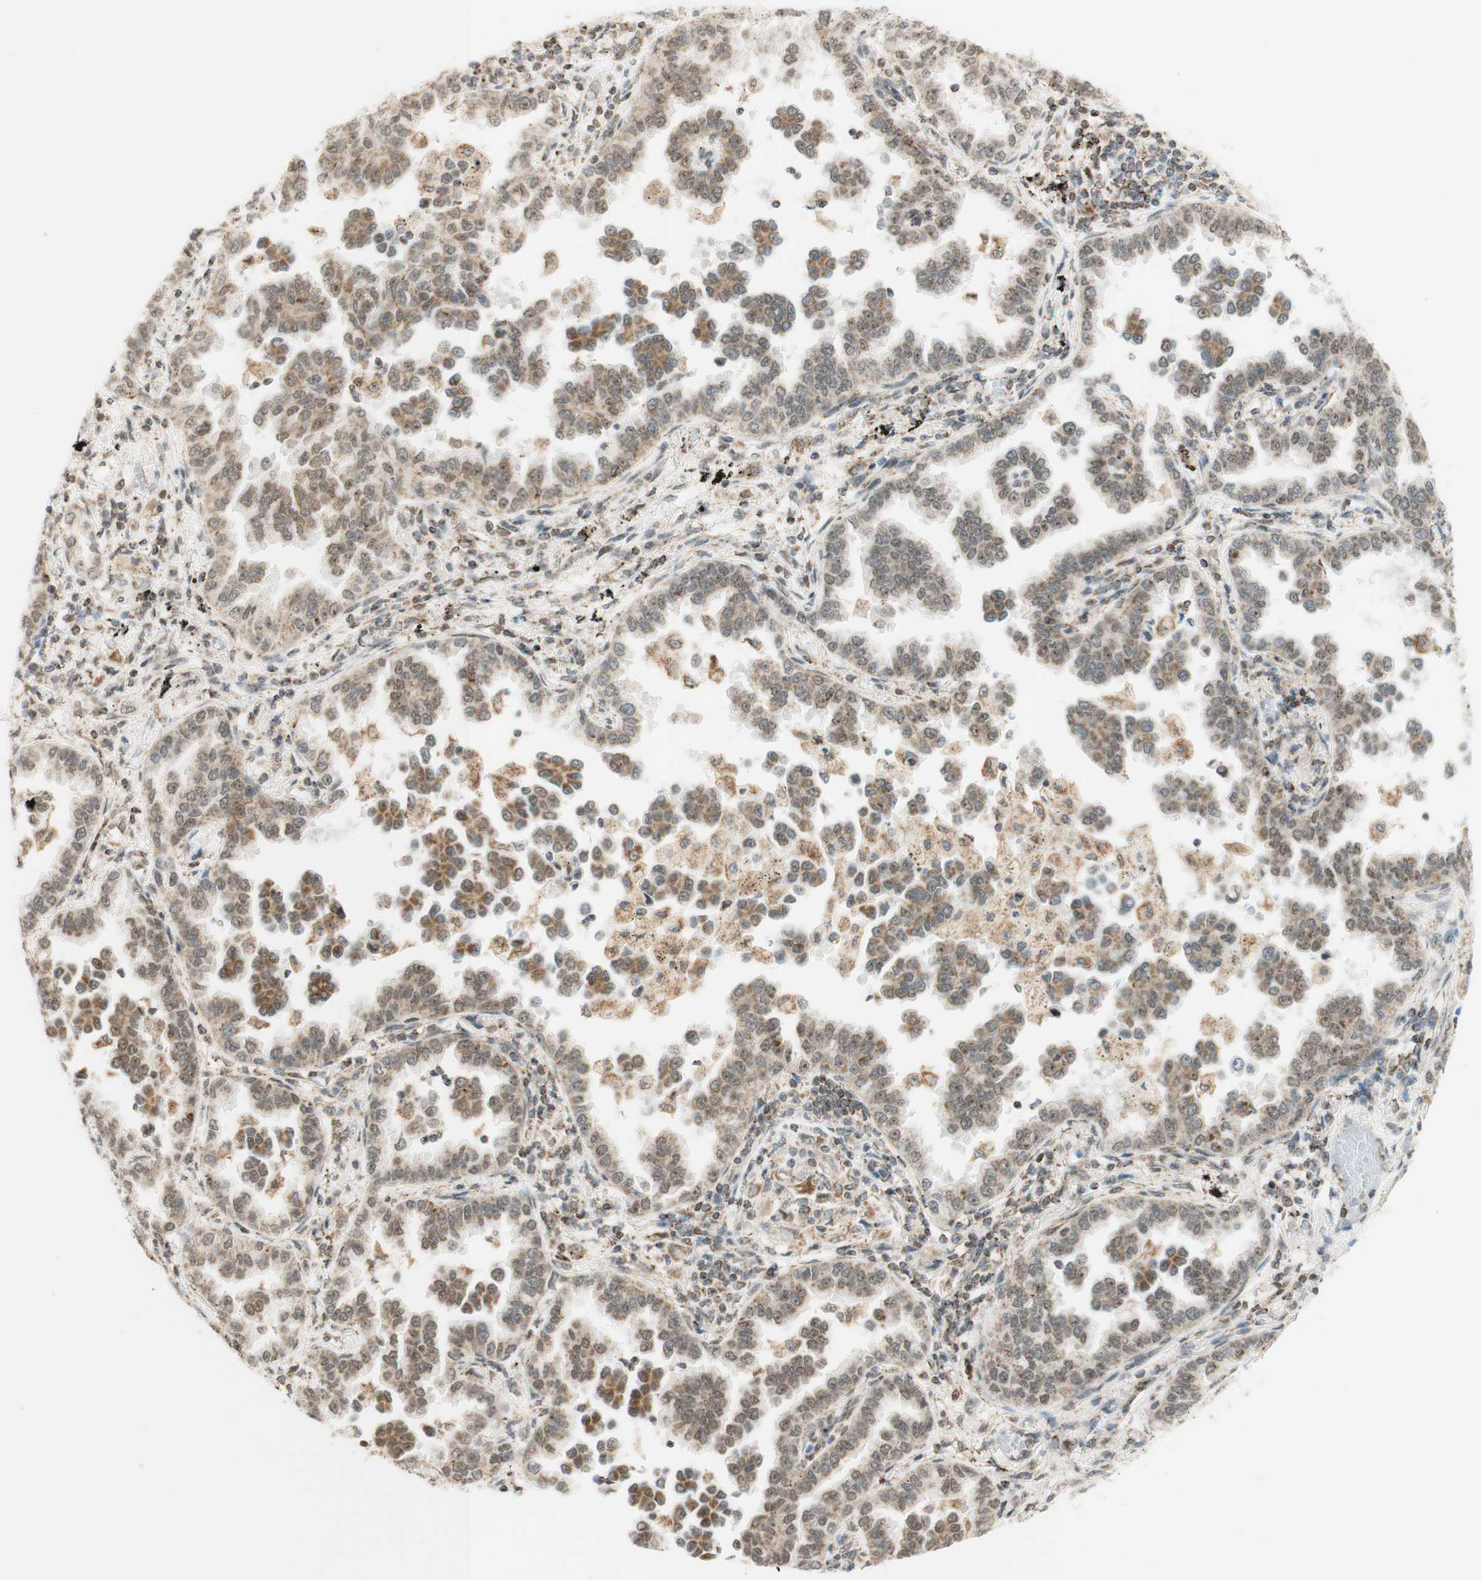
{"staining": {"intensity": "moderate", "quantity": ">75%", "location": "cytoplasmic/membranous,nuclear"}, "tissue": "lung cancer", "cell_type": "Tumor cells", "image_type": "cancer", "snomed": [{"axis": "morphology", "description": "Normal tissue, NOS"}, {"axis": "morphology", "description": "Adenocarcinoma, NOS"}, {"axis": "topography", "description": "Lung"}], "caption": "Adenocarcinoma (lung) stained with DAB immunohistochemistry (IHC) exhibits medium levels of moderate cytoplasmic/membranous and nuclear expression in approximately >75% of tumor cells.", "gene": "ZNF782", "patient": {"sex": "male", "age": 59}}